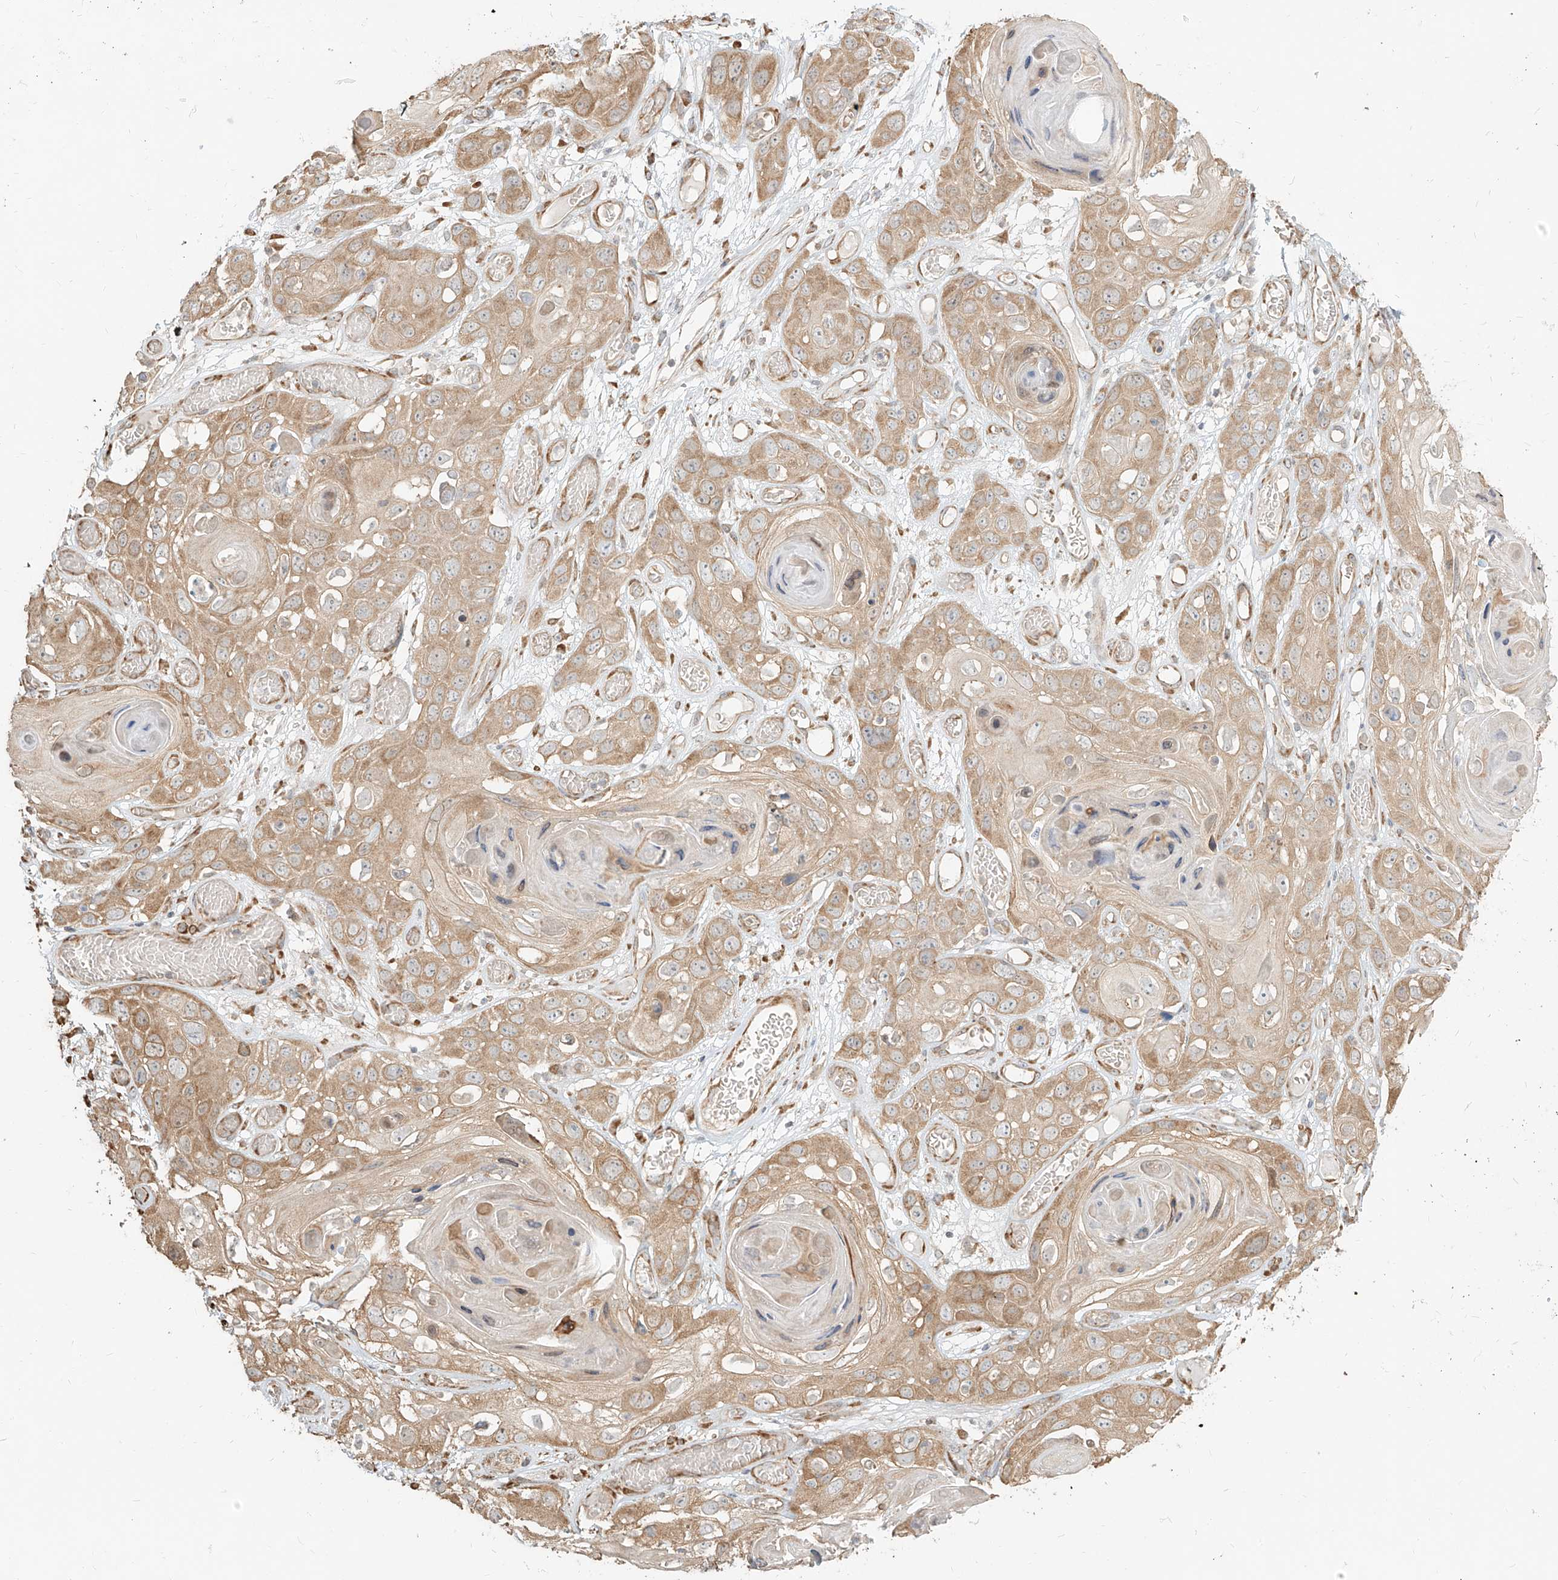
{"staining": {"intensity": "moderate", "quantity": ">75%", "location": "cytoplasmic/membranous"}, "tissue": "skin cancer", "cell_type": "Tumor cells", "image_type": "cancer", "snomed": [{"axis": "morphology", "description": "Squamous cell carcinoma, NOS"}, {"axis": "topography", "description": "Skin"}], "caption": "IHC photomicrograph of neoplastic tissue: human skin squamous cell carcinoma stained using immunohistochemistry demonstrates medium levels of moderate protein expression localized specifically in the cytoplasmic/membranous of tumor cells, appearing as a cytoplasmic/membranous brown color.", "gene": "UBE2K", "patient": {"sex": "male", "age": 55}}